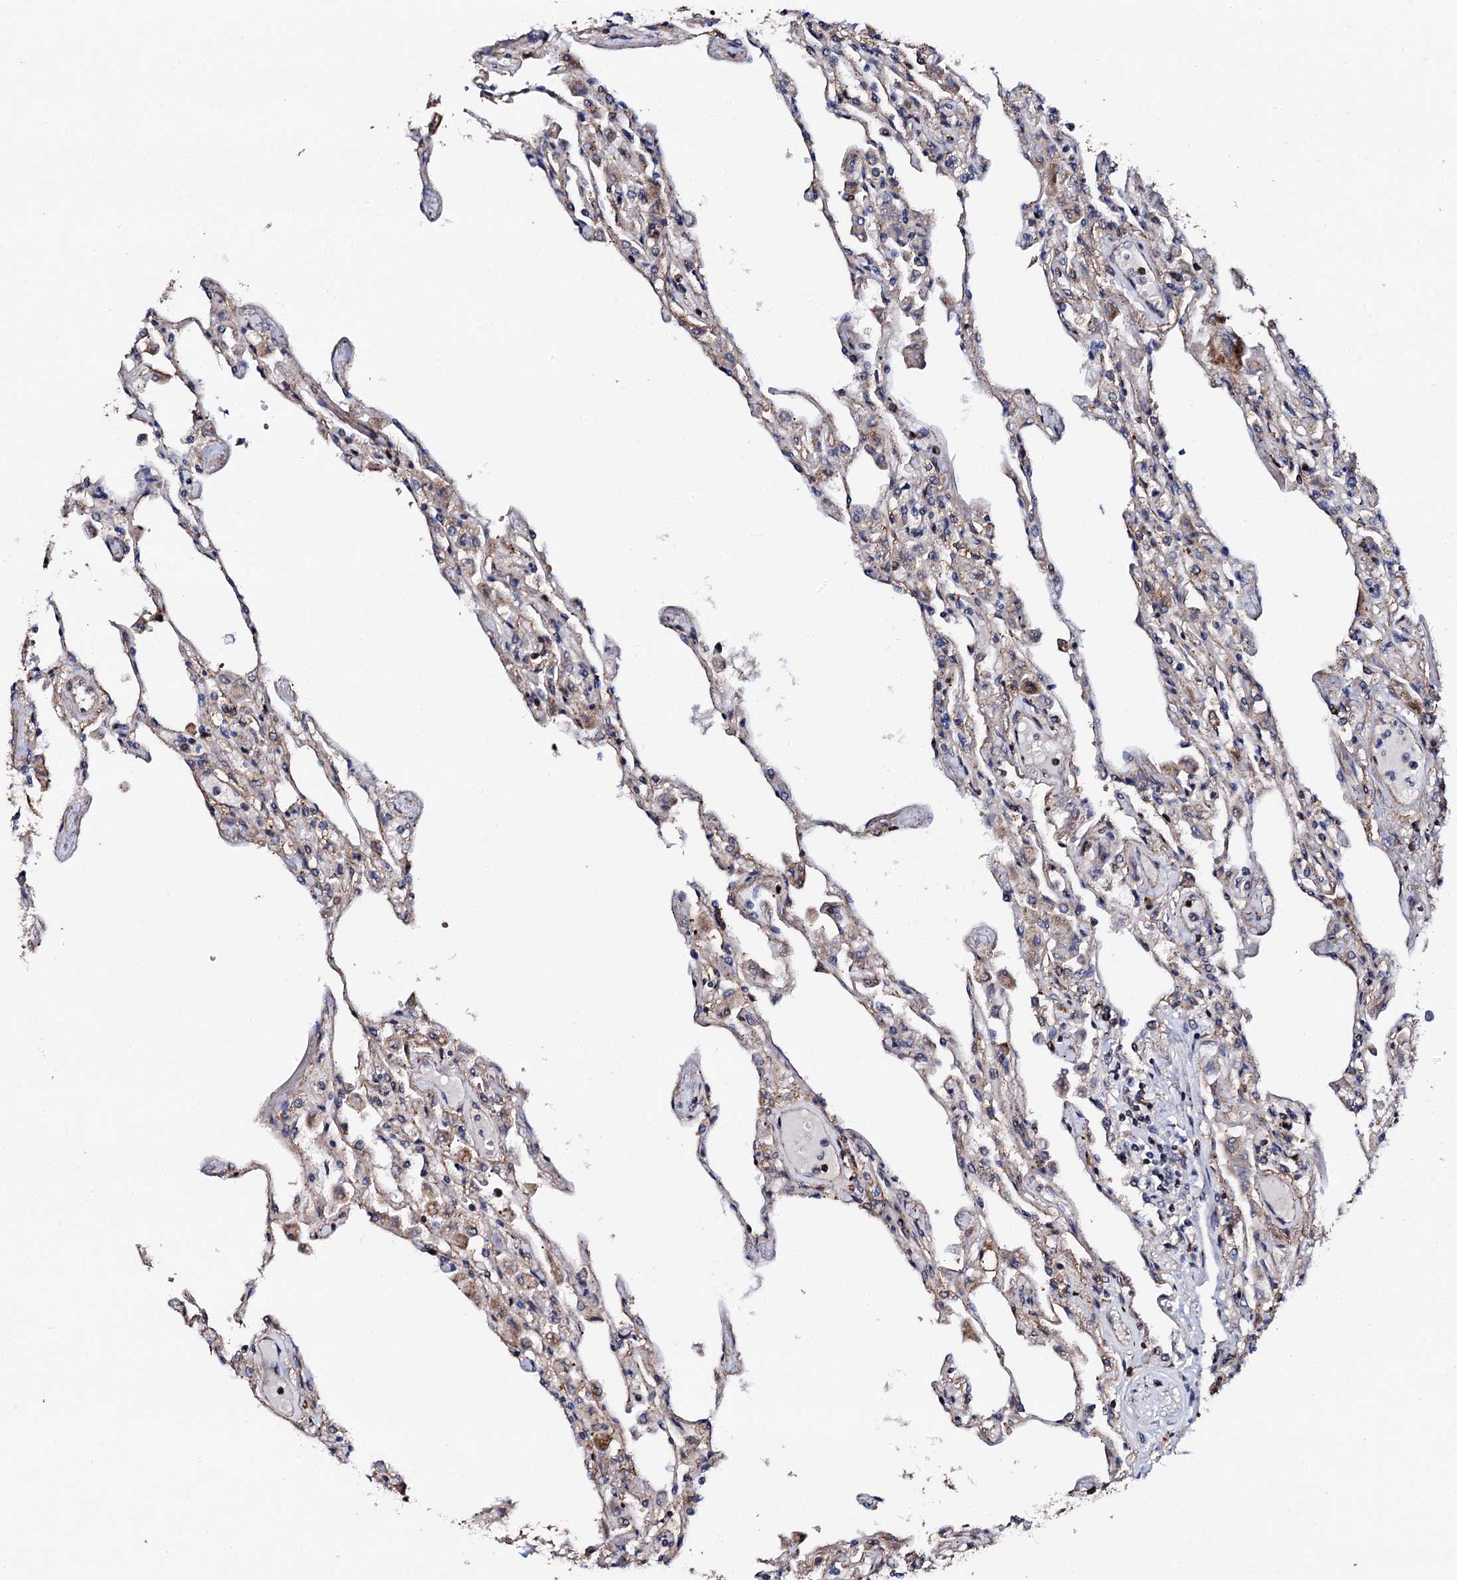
{"staining": {"intensity": "weak", "quantity": "25%-75%", "location": "cytoplasmic/membranous,nuclear"}, "tissue": "lung", "cell_type": "Alveolar cells", "image_type": "normal", "snomed": [{"axis": "morphology", "description": "Normal tissue, NOS"}, {"axis": "topography", "description": "Bronchus"}, {"axis": "topography", "description": "Lung"}], "caption": "Weak cytoplasmic/membranous,nuclear expression for a protein is identified in about 25%-75% of alveolar cells of benign lung using immunohistochemistry.", "gene": "GTPBP4", "patient": {"sex": "female", "age": 49}}